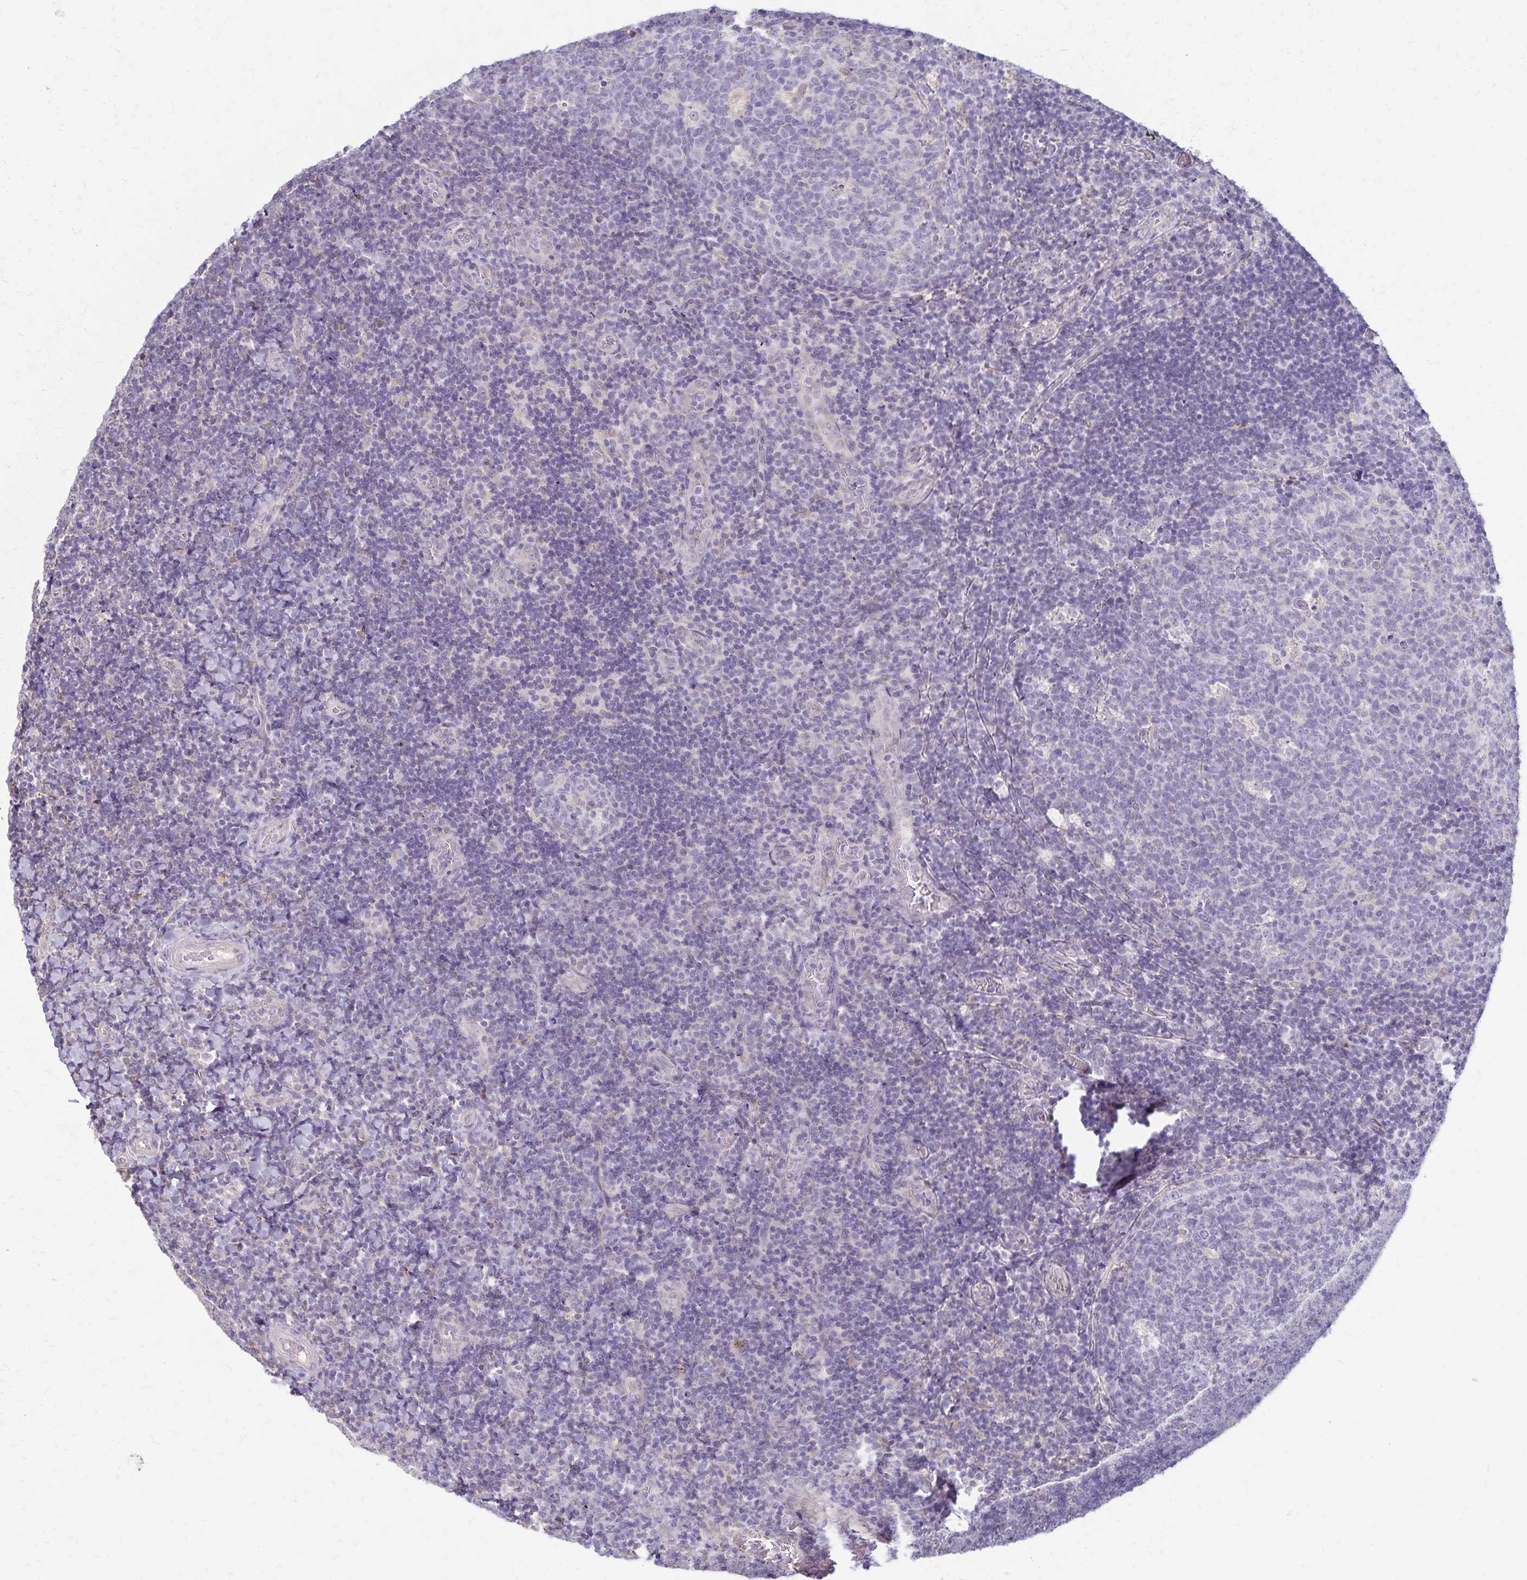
{"staining": {"intensity": "negative", "quantity": "none", "location": "none"}, "tissue": "tonsil", "cell_type": "Germinal center cells", "image_type": "normal", "snomed": [{"axis": "morphology", "description": "Normal tissue, NOS"}, {"axis": "topography", "description": "Tonsil"}], "caption": "Immunohistochemistry photomicrograph of normal human tonsil stained for a protein (brown), which reveals no expression in germinal center cells.", "gene": "KISS1", "patient": {"sex": "male", "age": 17}}